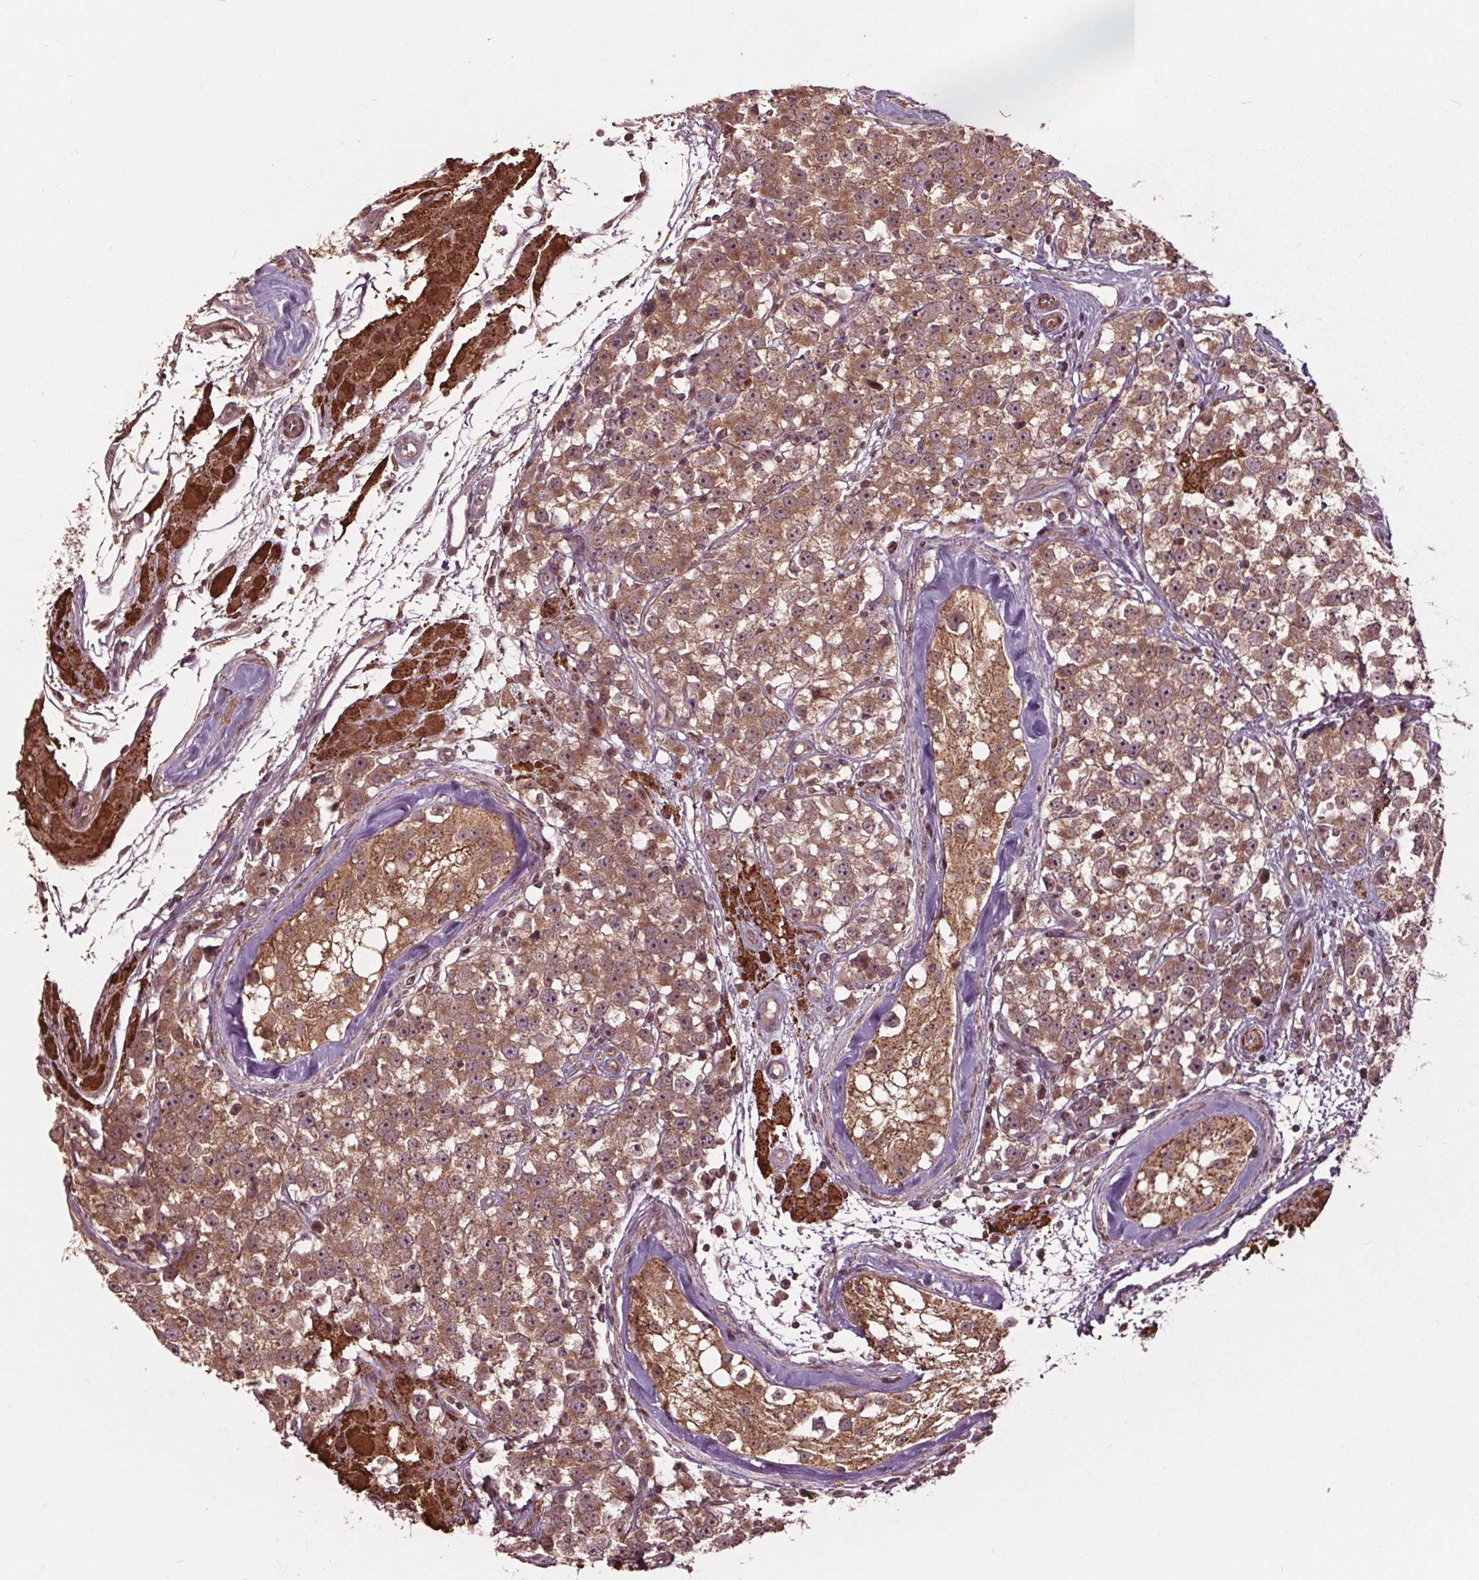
{"staining": {"intensity": "weak", "quantity": ">75%", "location": "cytoplasmic/membranous,nuclear"}, "tissue": "testis cancer", "cell_type": "Tumor cells", "image_type": "cancer", "snomed": [{"axis": "morphology", "description": "Seminoma, NOS"}, {"axis": "topography", "description": "Testis"}], "caption": "This image demonstrates immunohistochemistry staining of human testis cancer, with low weak cytoplasmic/membranous and nuclear positivity in about >75% of tumor cells.", "gene": "CEP95", "patient": {"sex": "male", "age": 34}}